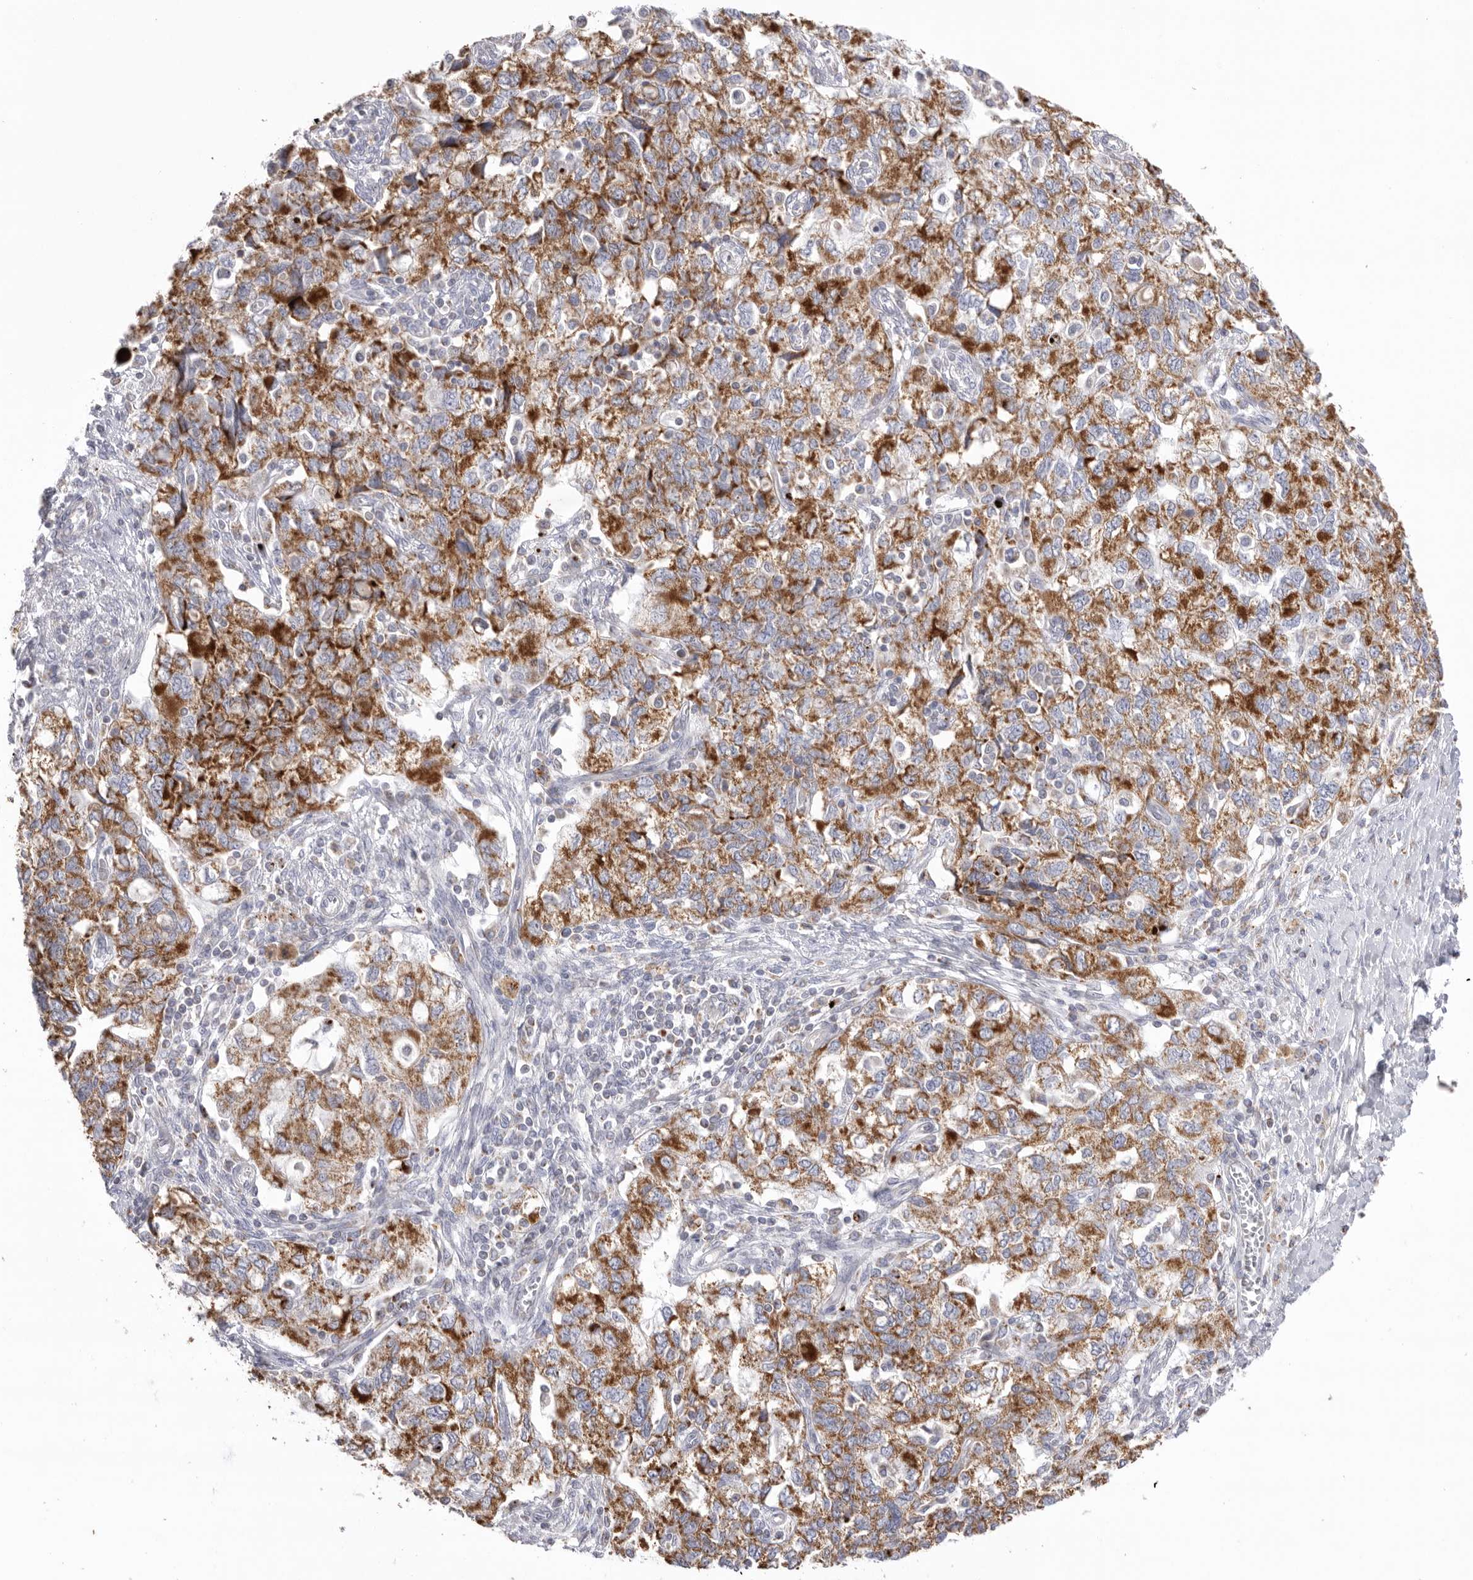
{"staining": {"intensity": "moderate", "quantity": ">75%", "location": "cytoplasmic/membranous"}, "tissue": "ovarian cancer", "cell_type": "Tumor cells", "image_type": "cancer", "snomed": [{"axis": "morphology", "description": "Carcinoma, NOS"}, {"axis": "morphology", "description": "Cystadenocarcinoma, serous, NOS"}, {"axis": "topography", "description": "Ovary"}], "caption": "This is an image of immunohistochemistry (IHC) staining of ovarian cancer (serous cystadenocarcinoma), which shows moderate staining in the cytoplasmic/membranous of tumor cells.", "gene": "VDAC3", "patient": {"sex": "female", "age": 69}}